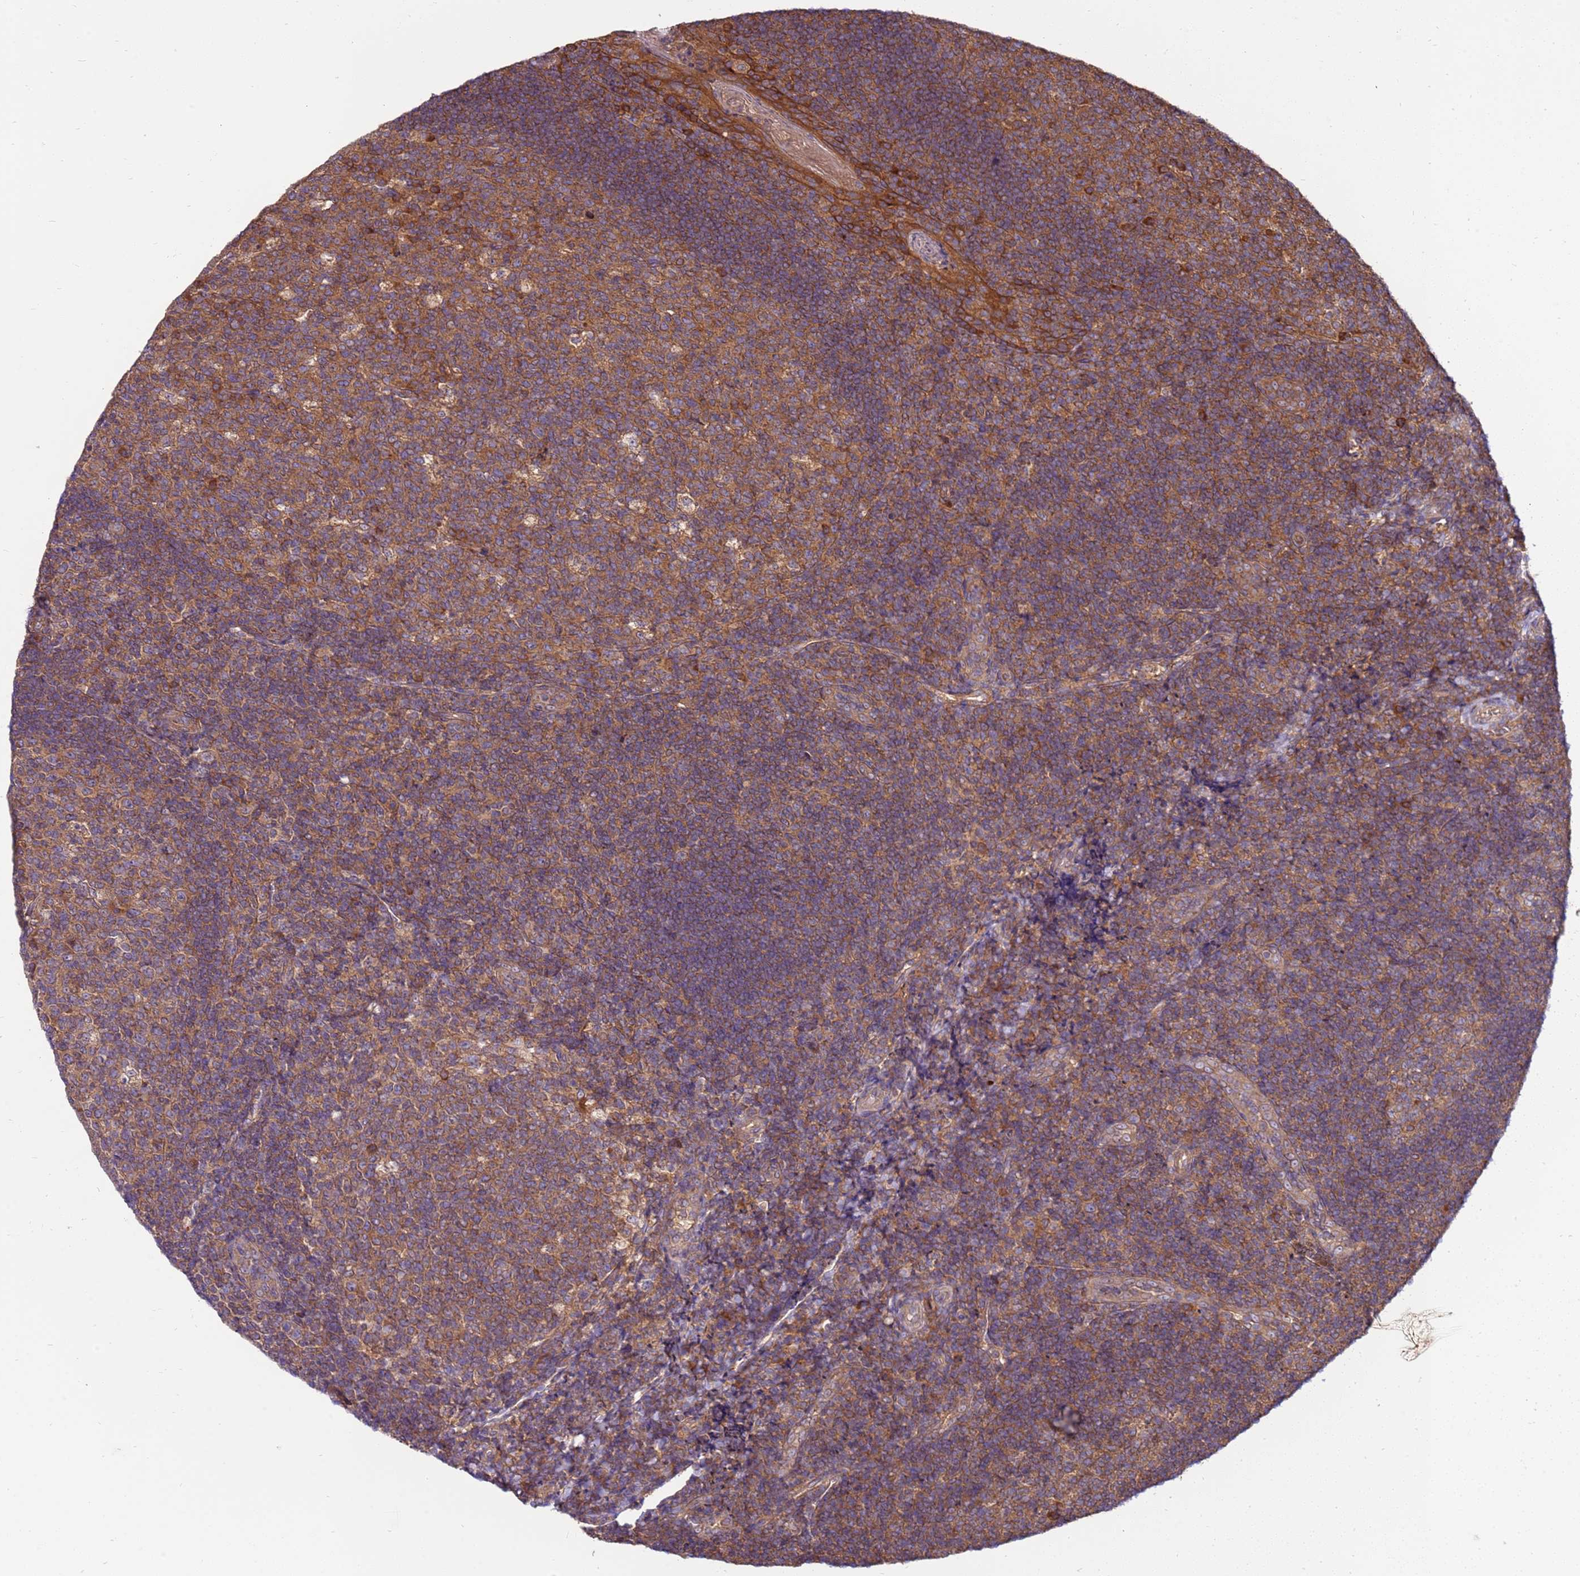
{"staining": {"intensity": "moderate", "quantity": ">75%", "location": "cytoplasmic/membranous"}, "tissue": "tonsil", "cell_type": "Germinal center cells", "image_type": "normal", "snomed": [{"axis": "morphology", "description": "Normal tissue, NOS"}, {"axis": "topography", "description": "Tonsil"}], "caption": "High-power microscopy captured an immunohistochemistry image of unremarkable tonsil, revealing moderate cytoplasmic/membranous expression in approximately >75% of germinal center cells.", "gene": "SLC44A5", "patient": {"sex": "male", "age": 17}}